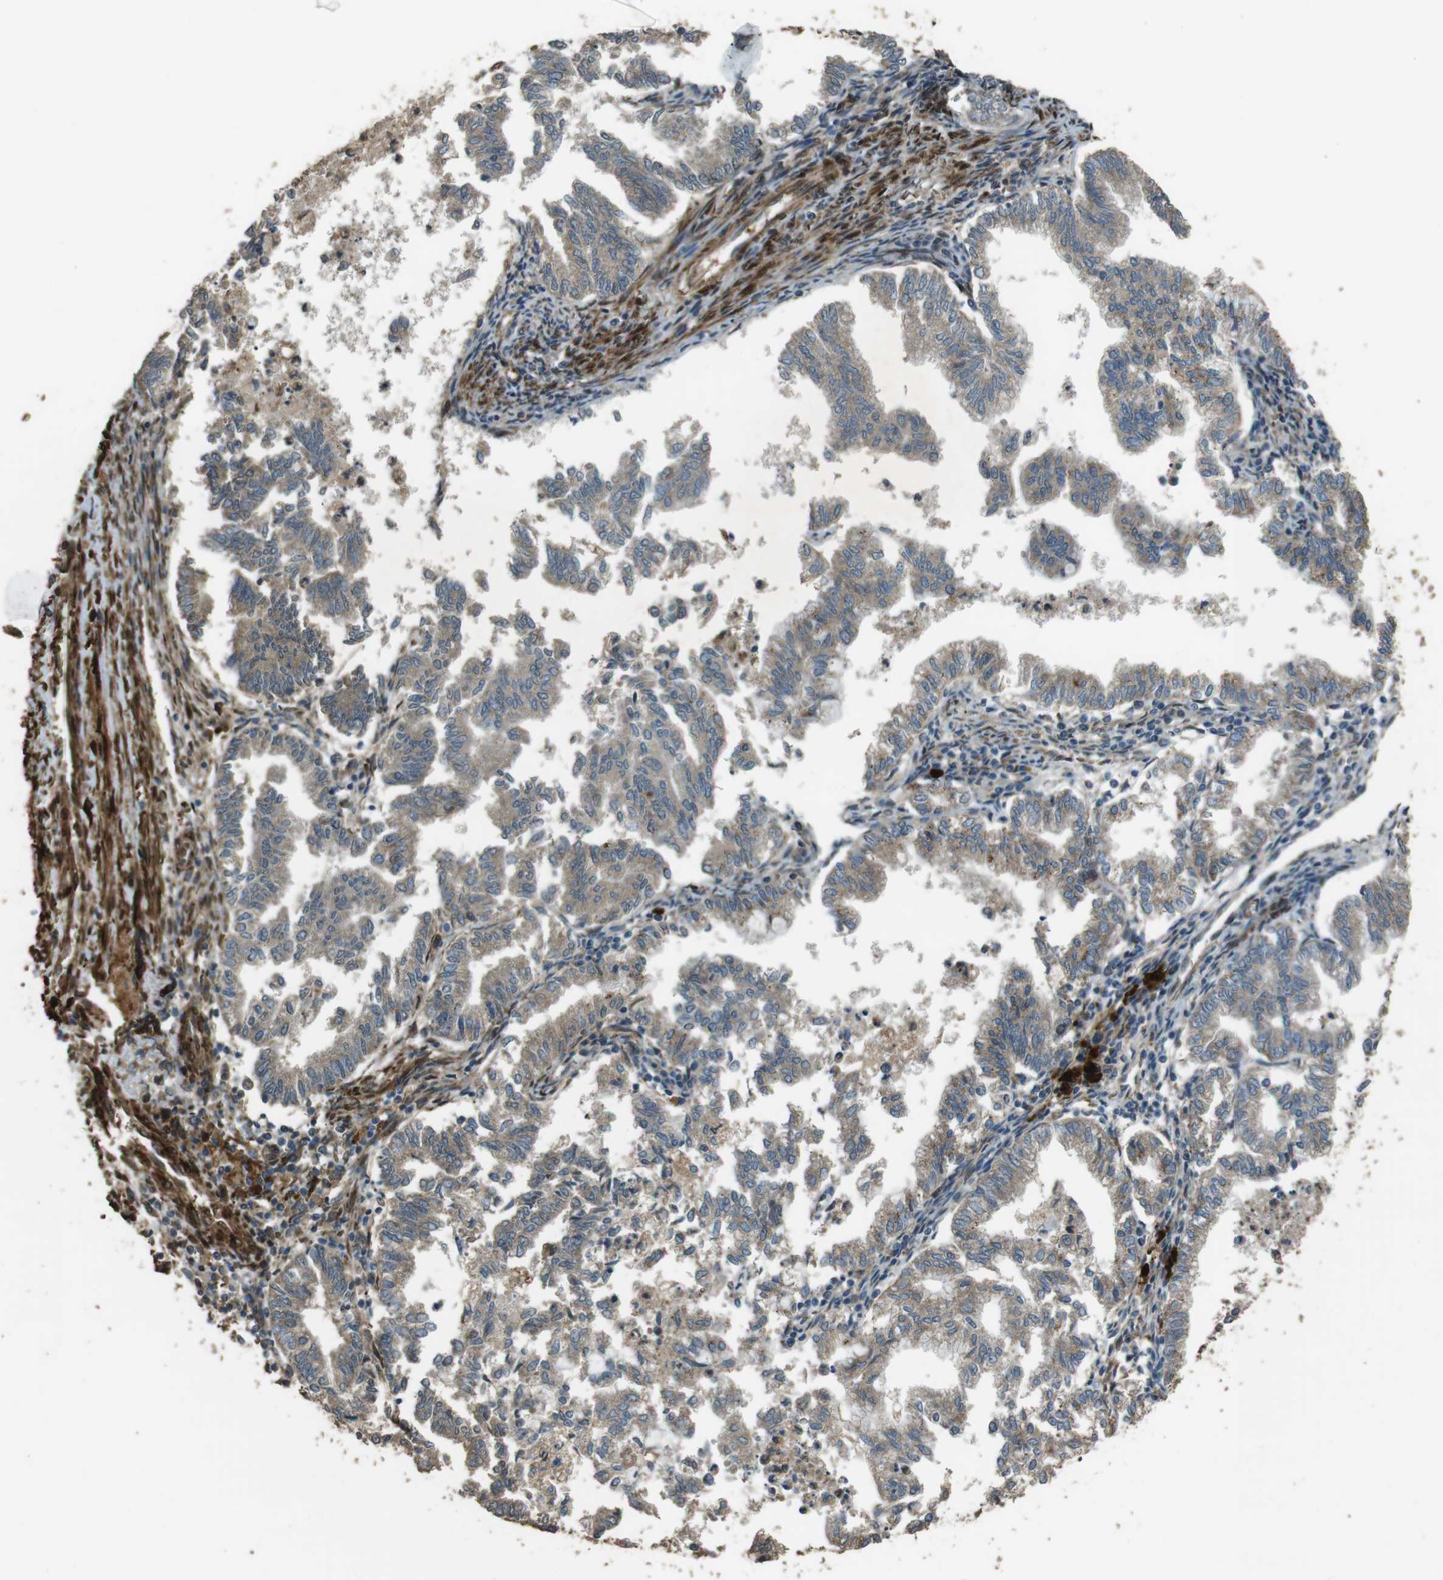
{"staining": {"intensity": "weak", "quantity": ">75%", "location": "cytoplasmic/membranous"}, "tissue": "endometrial cancer", "cell_type": "Tumor cells", "image_type": "cancer", "snomed": [{"axis": "morphology", "description": "Necrosis, NOS"}, {"axis": "morphology", "description": "Adenocarcinoma, NOS"}, {"axis": "topography", "description": "Endometrium"}], "caption": "Endometrial adenocarcinoma was stained to show a protein in brown. There is low levels of weak cytoplasmic/membranous positivity in approximately >75% of tumor cells. The staining was performed using DAB (3,3'-diaminobenzidine) to visualize the protein expression in brown, while the nuclei were stained in blue with hematoxylin (Magnification: 20x).", "gene": "MSRB3", "patient": {"sex": "female", "age": 79}}